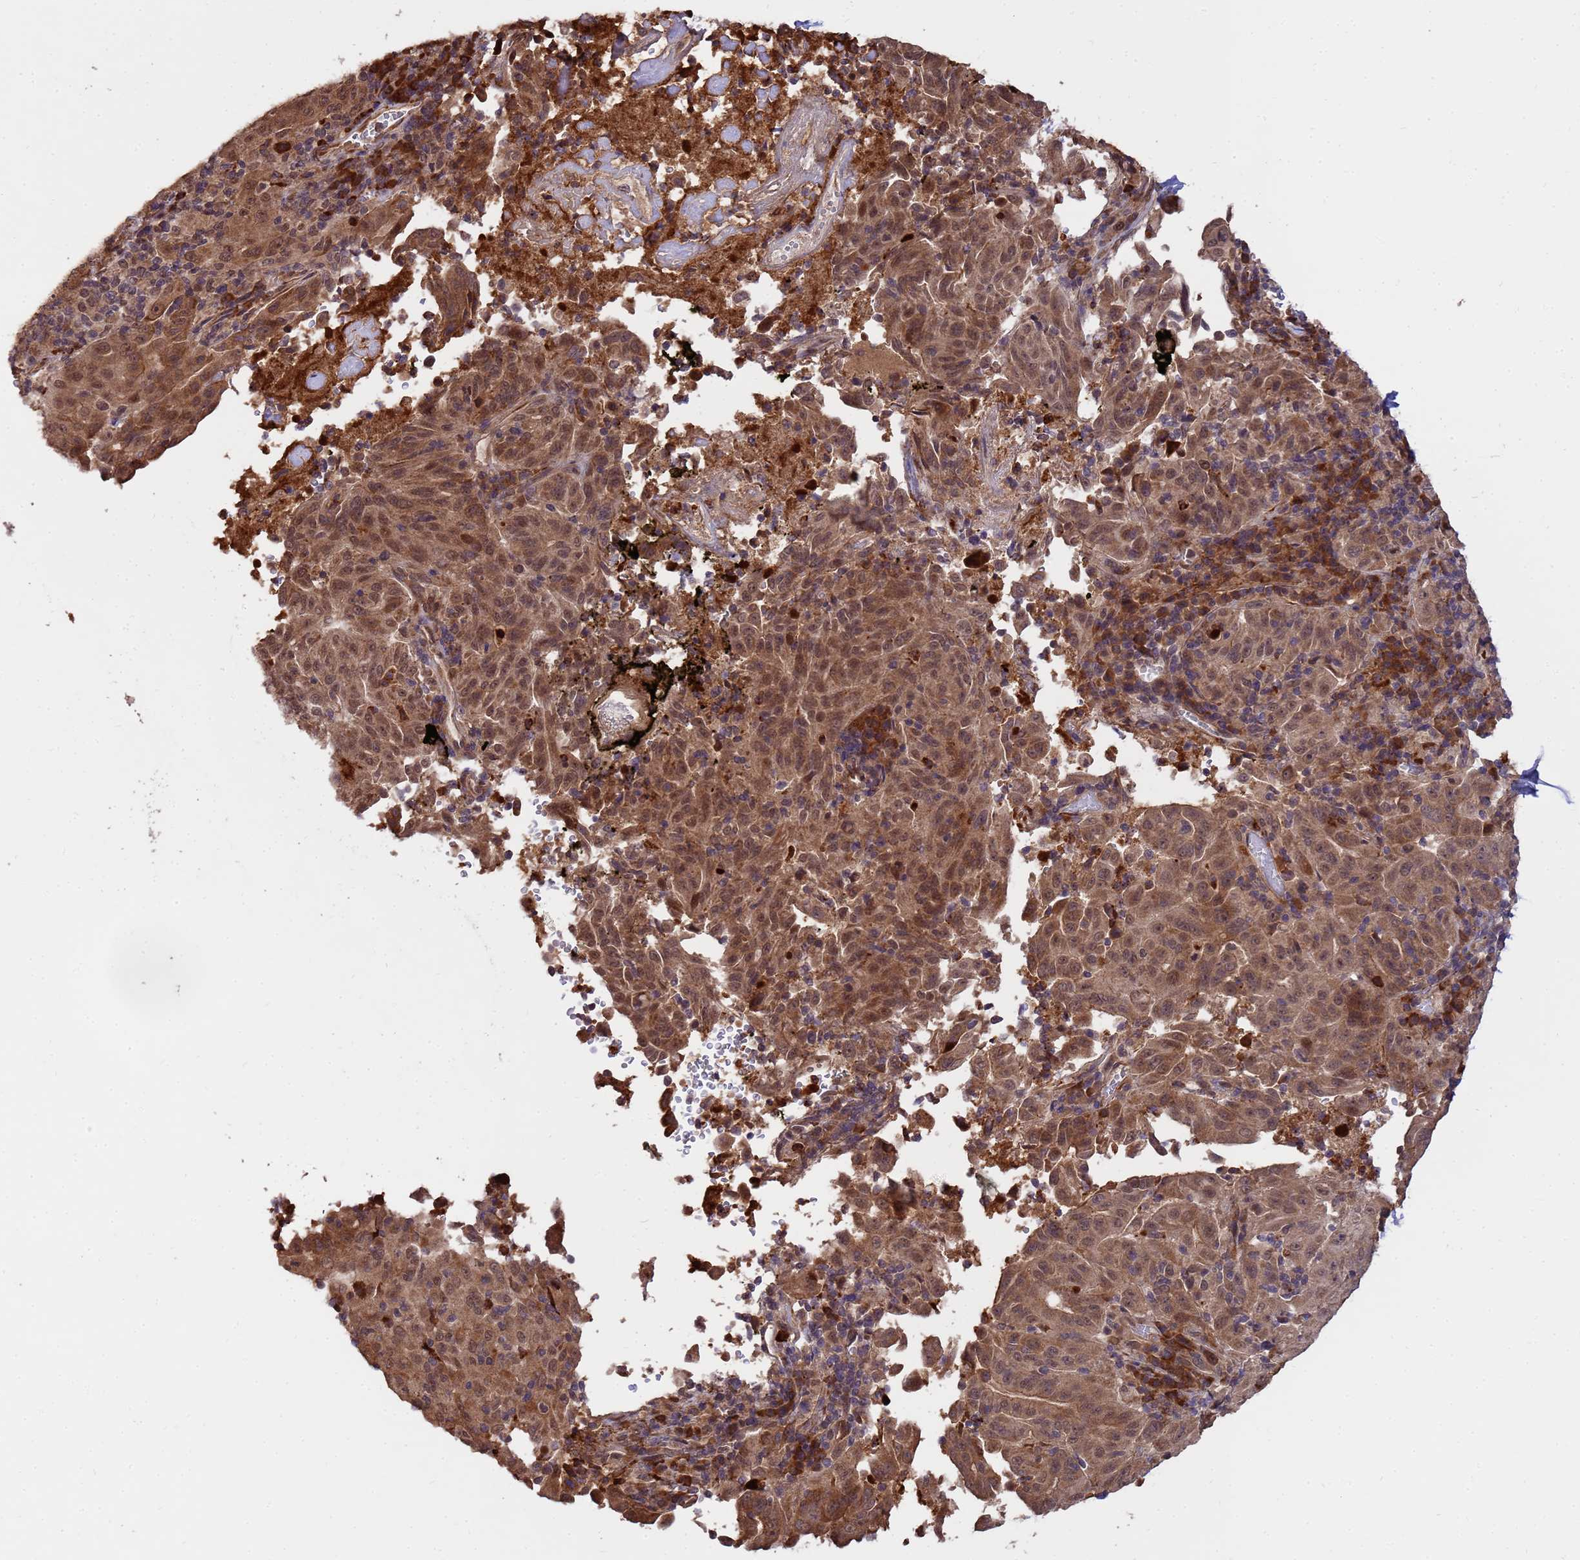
{"staining": {"intensity": "moderate", "quantity": ">75%", "location": "cytoplasmic/membranous,nuclear"}, "tissue": "pancreatic cancer", "cell_type": "Tumor cells", "image_type": "cancer", "snomed": [{"axis": "morphology", "description": "Adenocarcinoma, NOS"}, {"axis": "topography", "description": "Pancreas"}], "caption": "Immunohistochemical staining of human adenocarcinoma (pancreatic) reveals medium levels of moderate cytoplasmic/membranous and nuclear protein positivity in approximately >75% of tumor cells.", "gene": "ZNF619", "patient": {"sex": "male", "age": 63}}